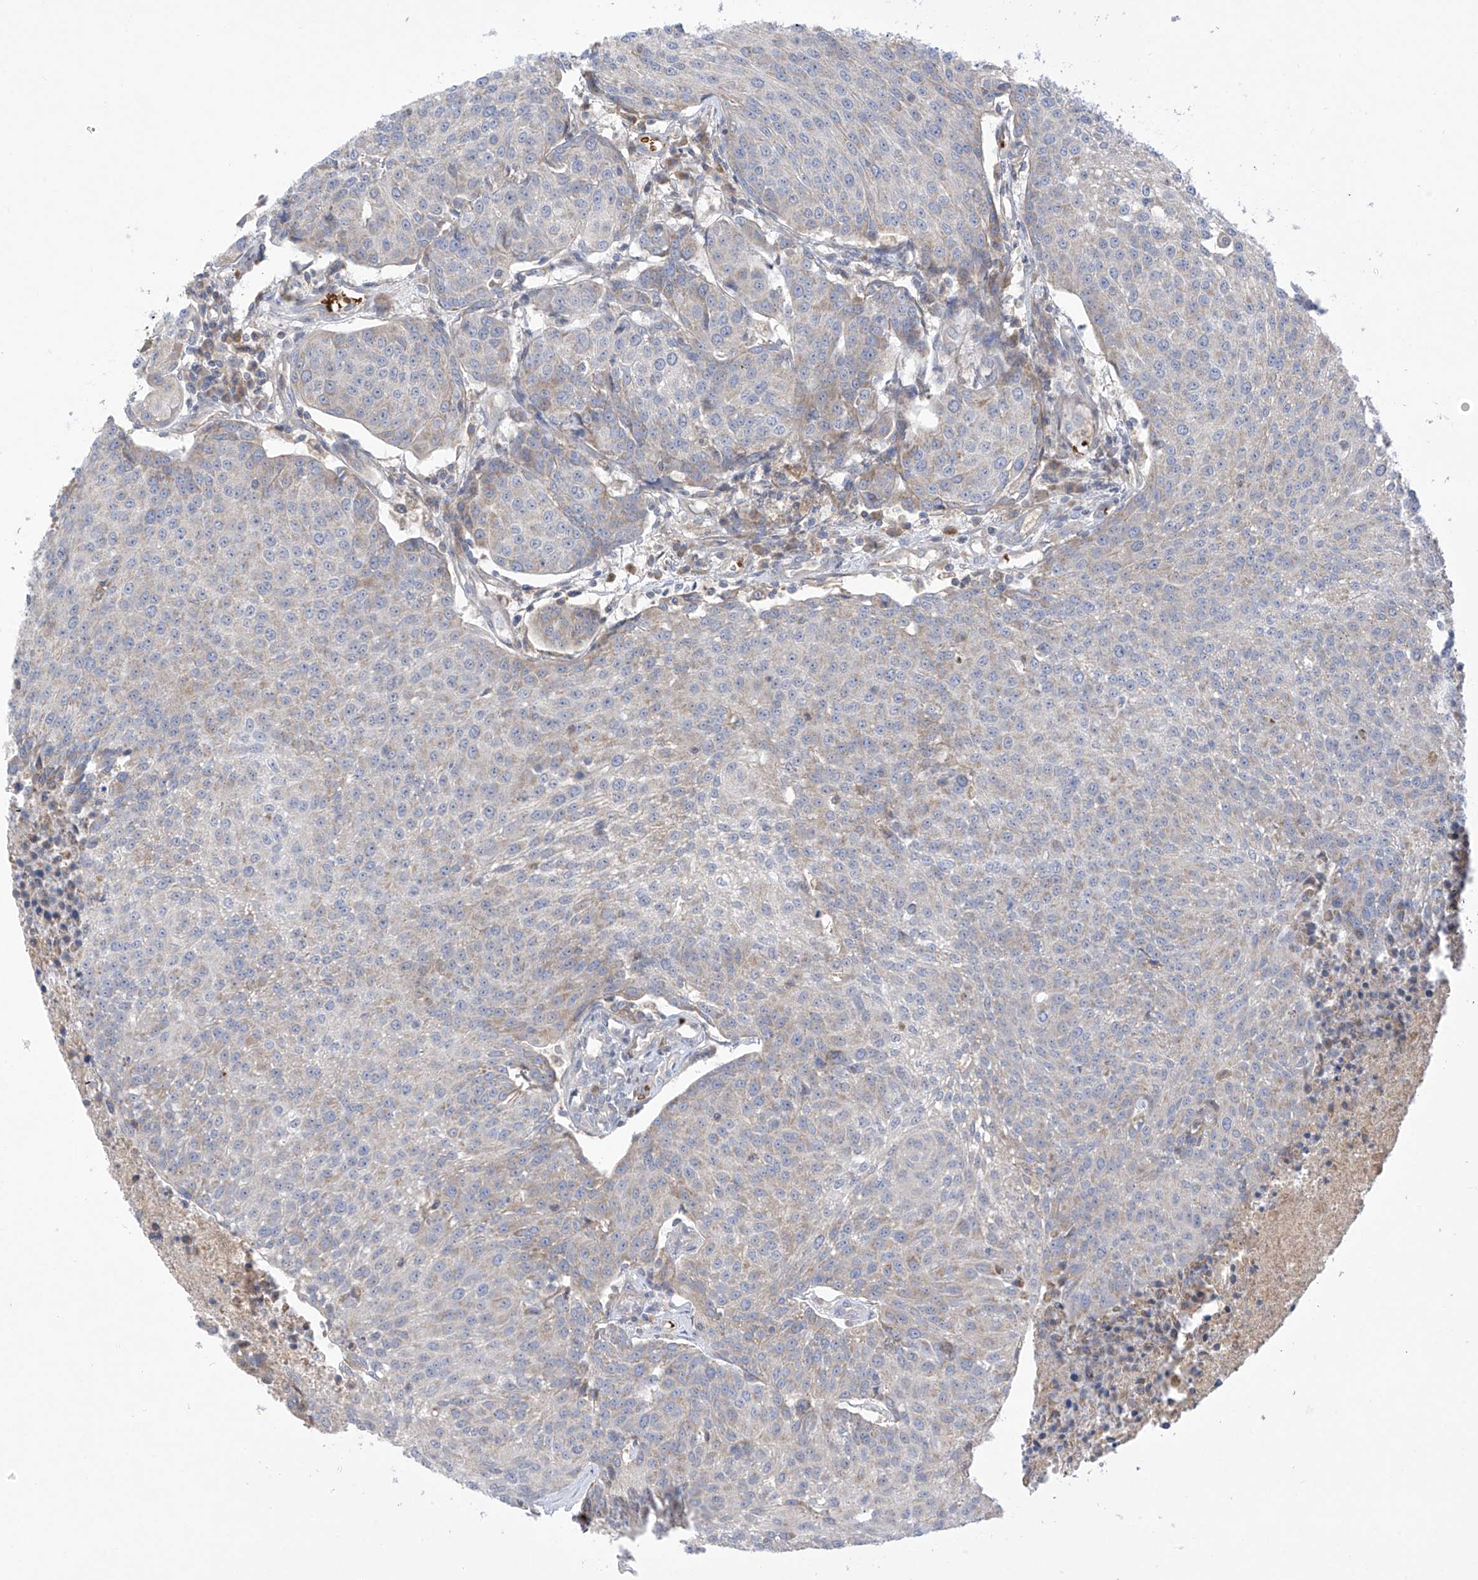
{"staining": {"intensity": "weak", "quantity": "<25%", "location": "cytoplasmic/membranous"}, "tissue": "urothelial cancer", "cell_type": "Tumor cells", "image_type": "cancer", "snomed": [{"axis": "morphology", "description": "Urothelial carcinoma, High grade"}, {"axis": "topography", "description": "Urinary bladder"}], "caption": "DAB (3,3'-diaminobenzidine) immunohistochemical staining of urothelial cancer exhibits no significant staining in tumor cells.", "gene": "METTL18", "patient": {"sex": "female", "age": 85}}